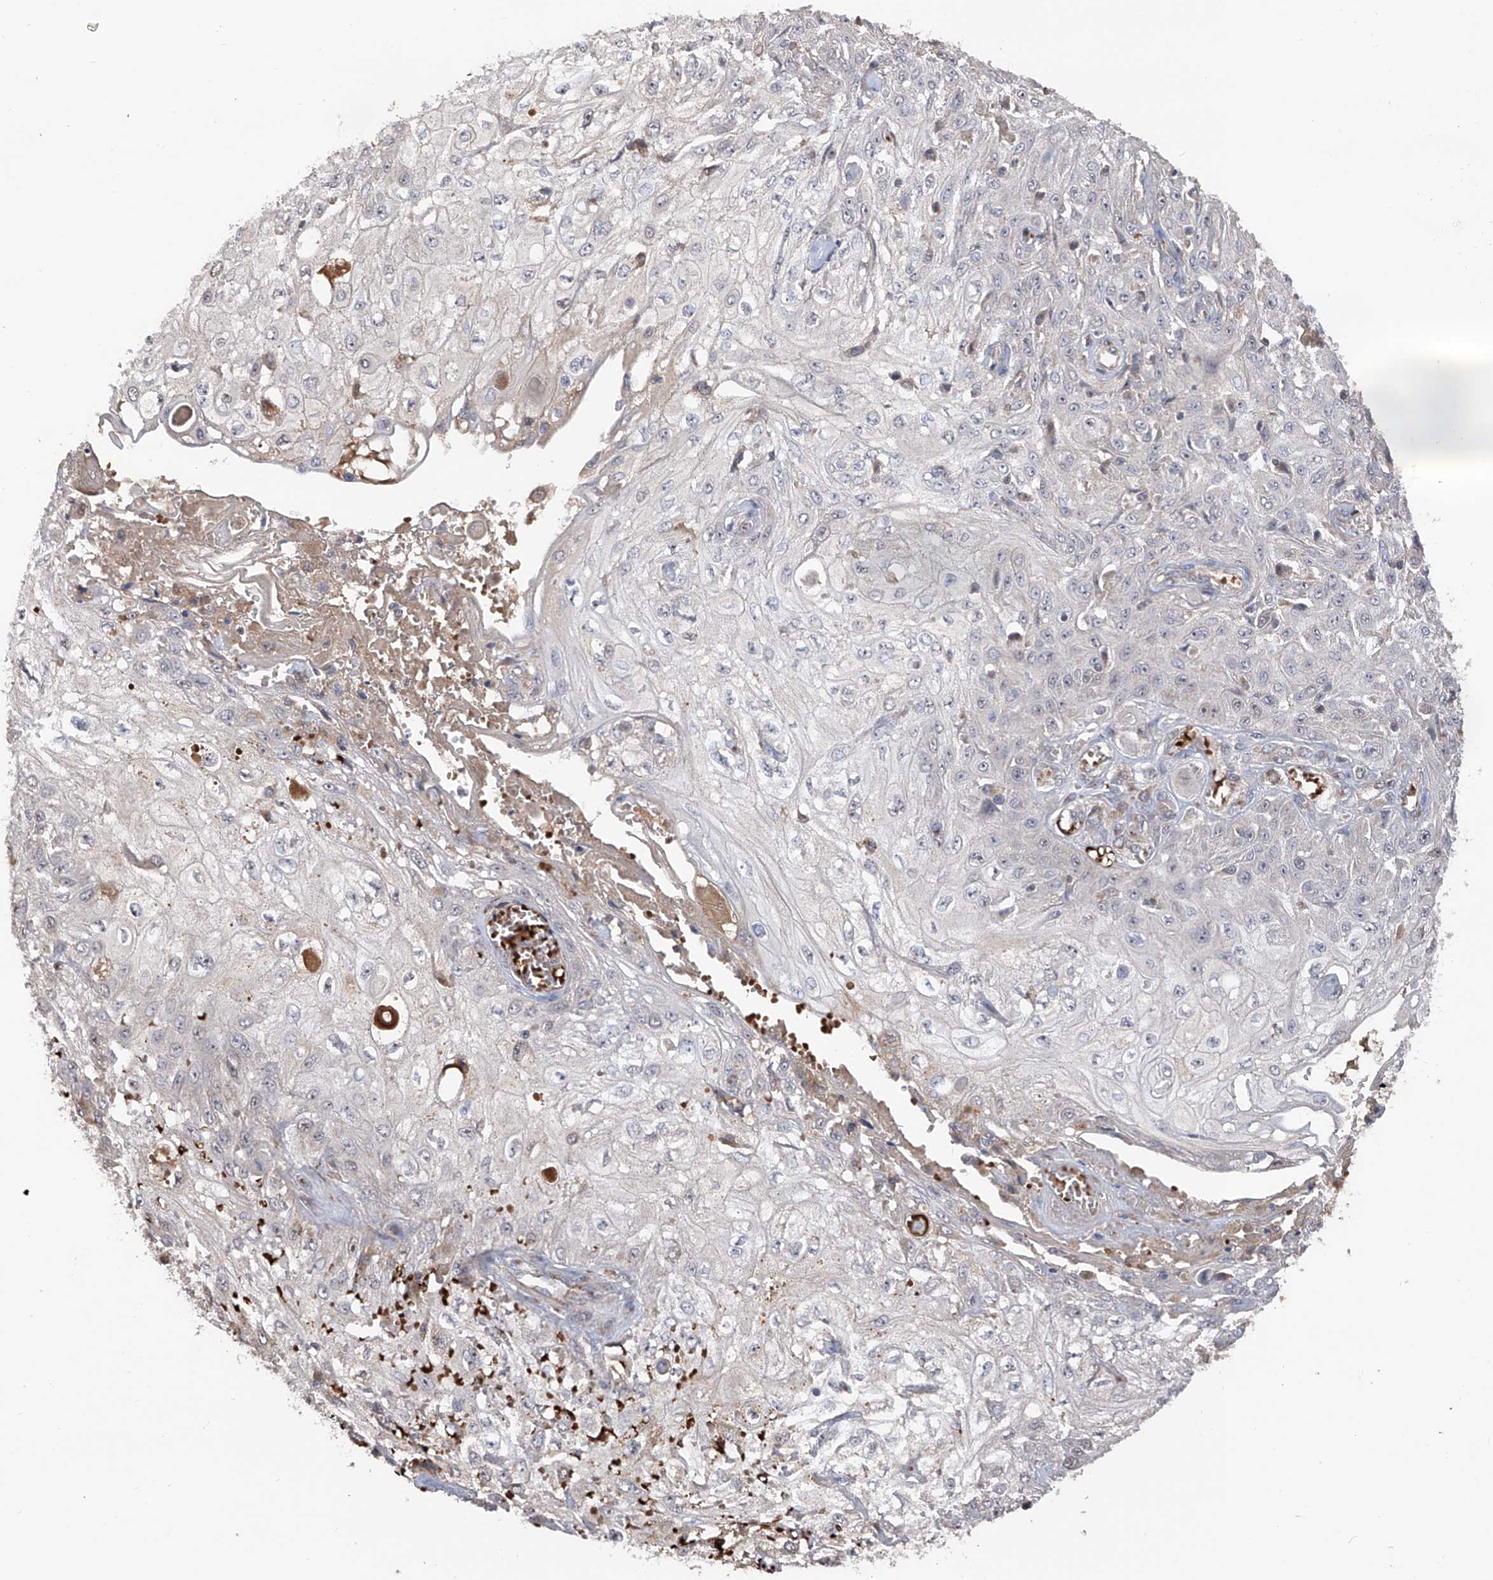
{"staining": {"intensity": "negative", "quantity": "none", "location": "none"}, "tissue": "skin cancer", "cell_type": "Tumor cells", "image_type": "cancer", "snomed": [{"axis": "morphology", "description": "Squamous cell carcinoma, NOS"}, {"axis": "morphology", "description": "Squamous cell carcinoma, metastatic, NOS"}, {"axis": "topography", "description": "Skin"}, {"axis": "topography", "description": "Lymph node"}], "caption": "The image reveals no staining of tumor cells in metastatic squamous cell carcinoma (skin).", "gene": "EDN1", "patient": {"sex": "male", "age": 75}}